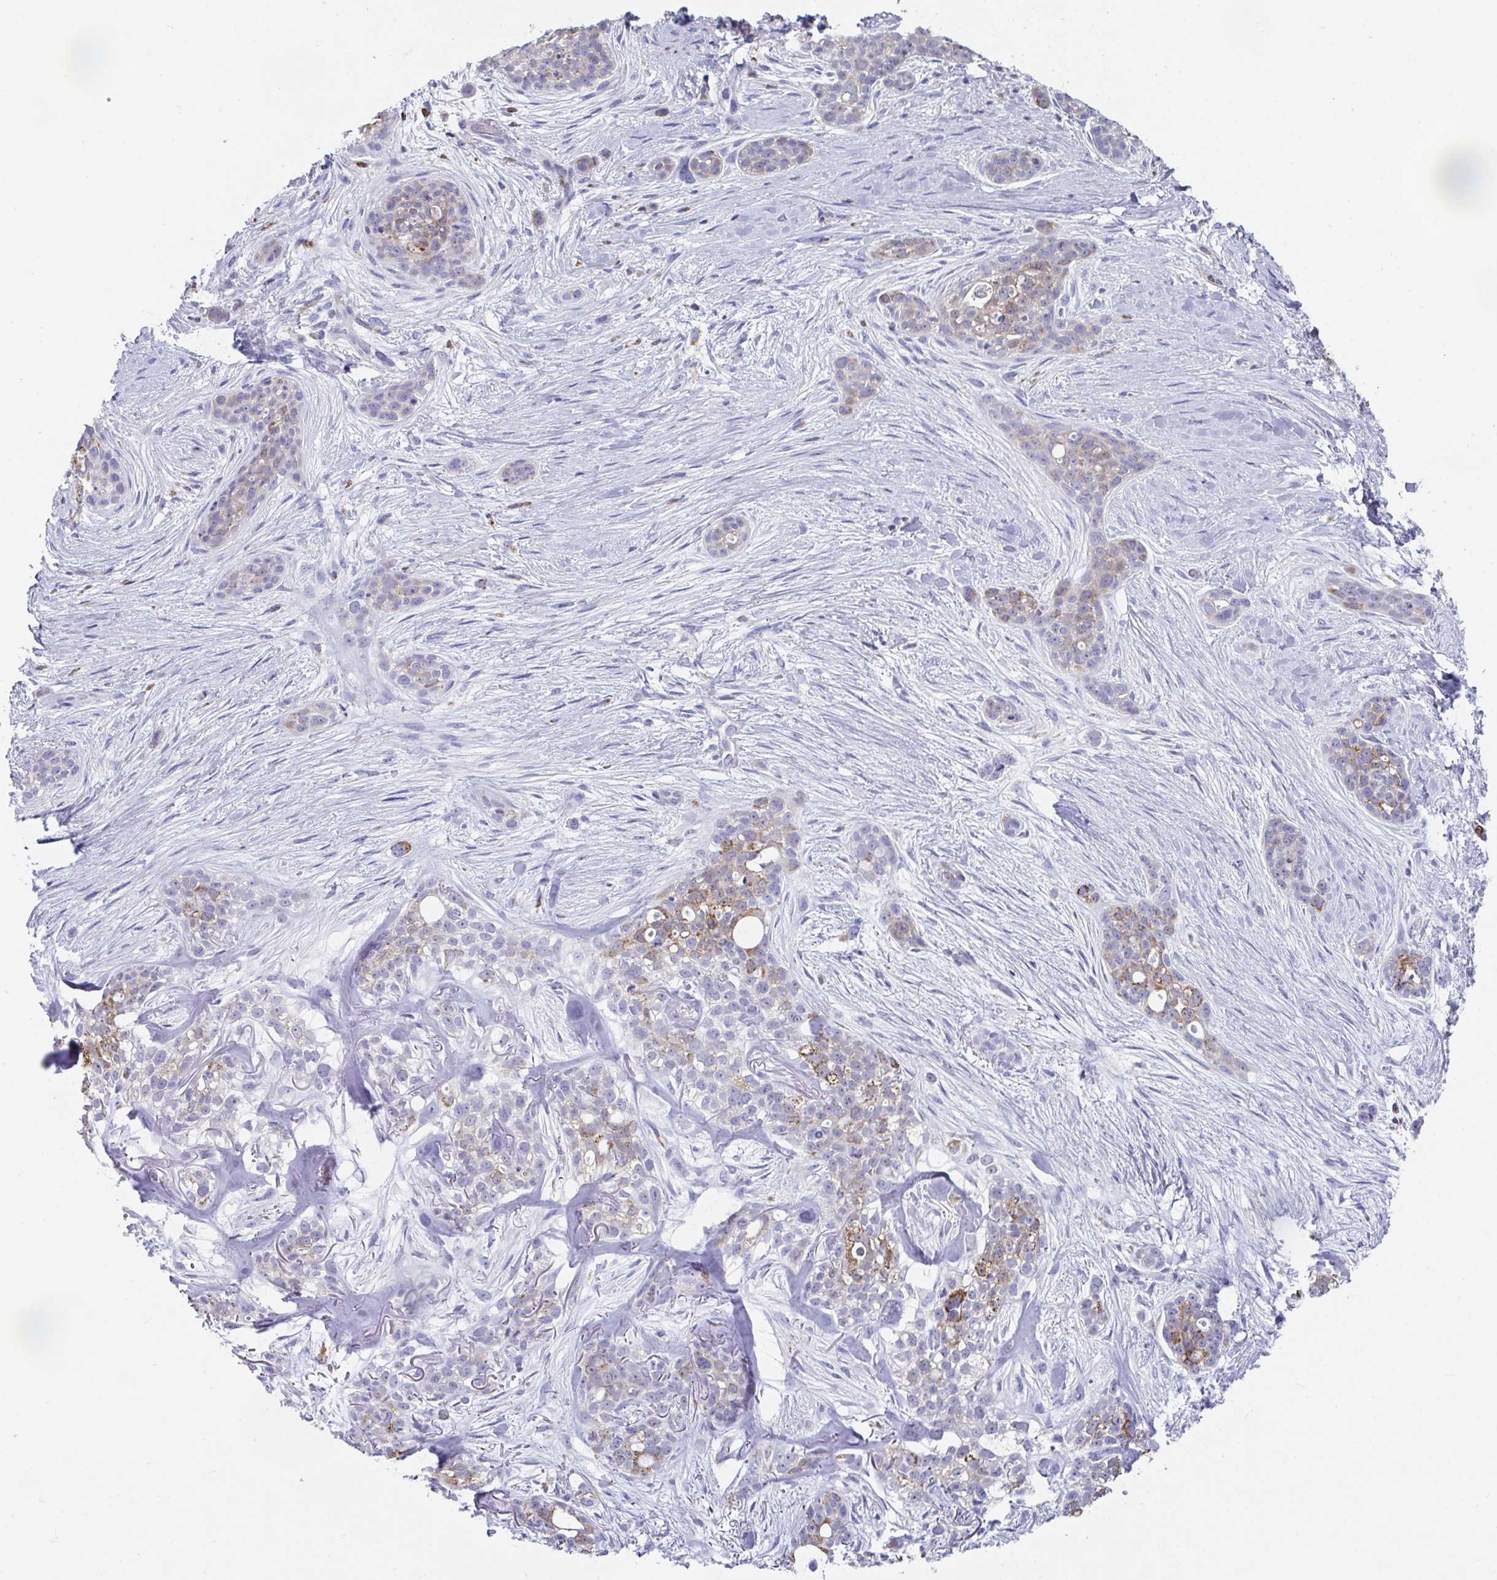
{"staining": {"intensity": "moderate", "quantity": "25%-75%", "location": "cytoplasmic/membranous"}, "tissue": "skin cancer", "cell_type": "Tumor cells", "image_type": "cancer", "snomed": [{"axis": "morphology", "description": "Basal cell carcinoma"}, {"axis": "topography", "description": "Skin"}], "caption": "The photomicrograph reveals a brown stain indicating the presence of a protein in the cytoplasmic/membranous of tumor cells in skin basal cell carcinoma.", "gene": "MGAM2", "patient": {"sex": "female", "age": 79}}